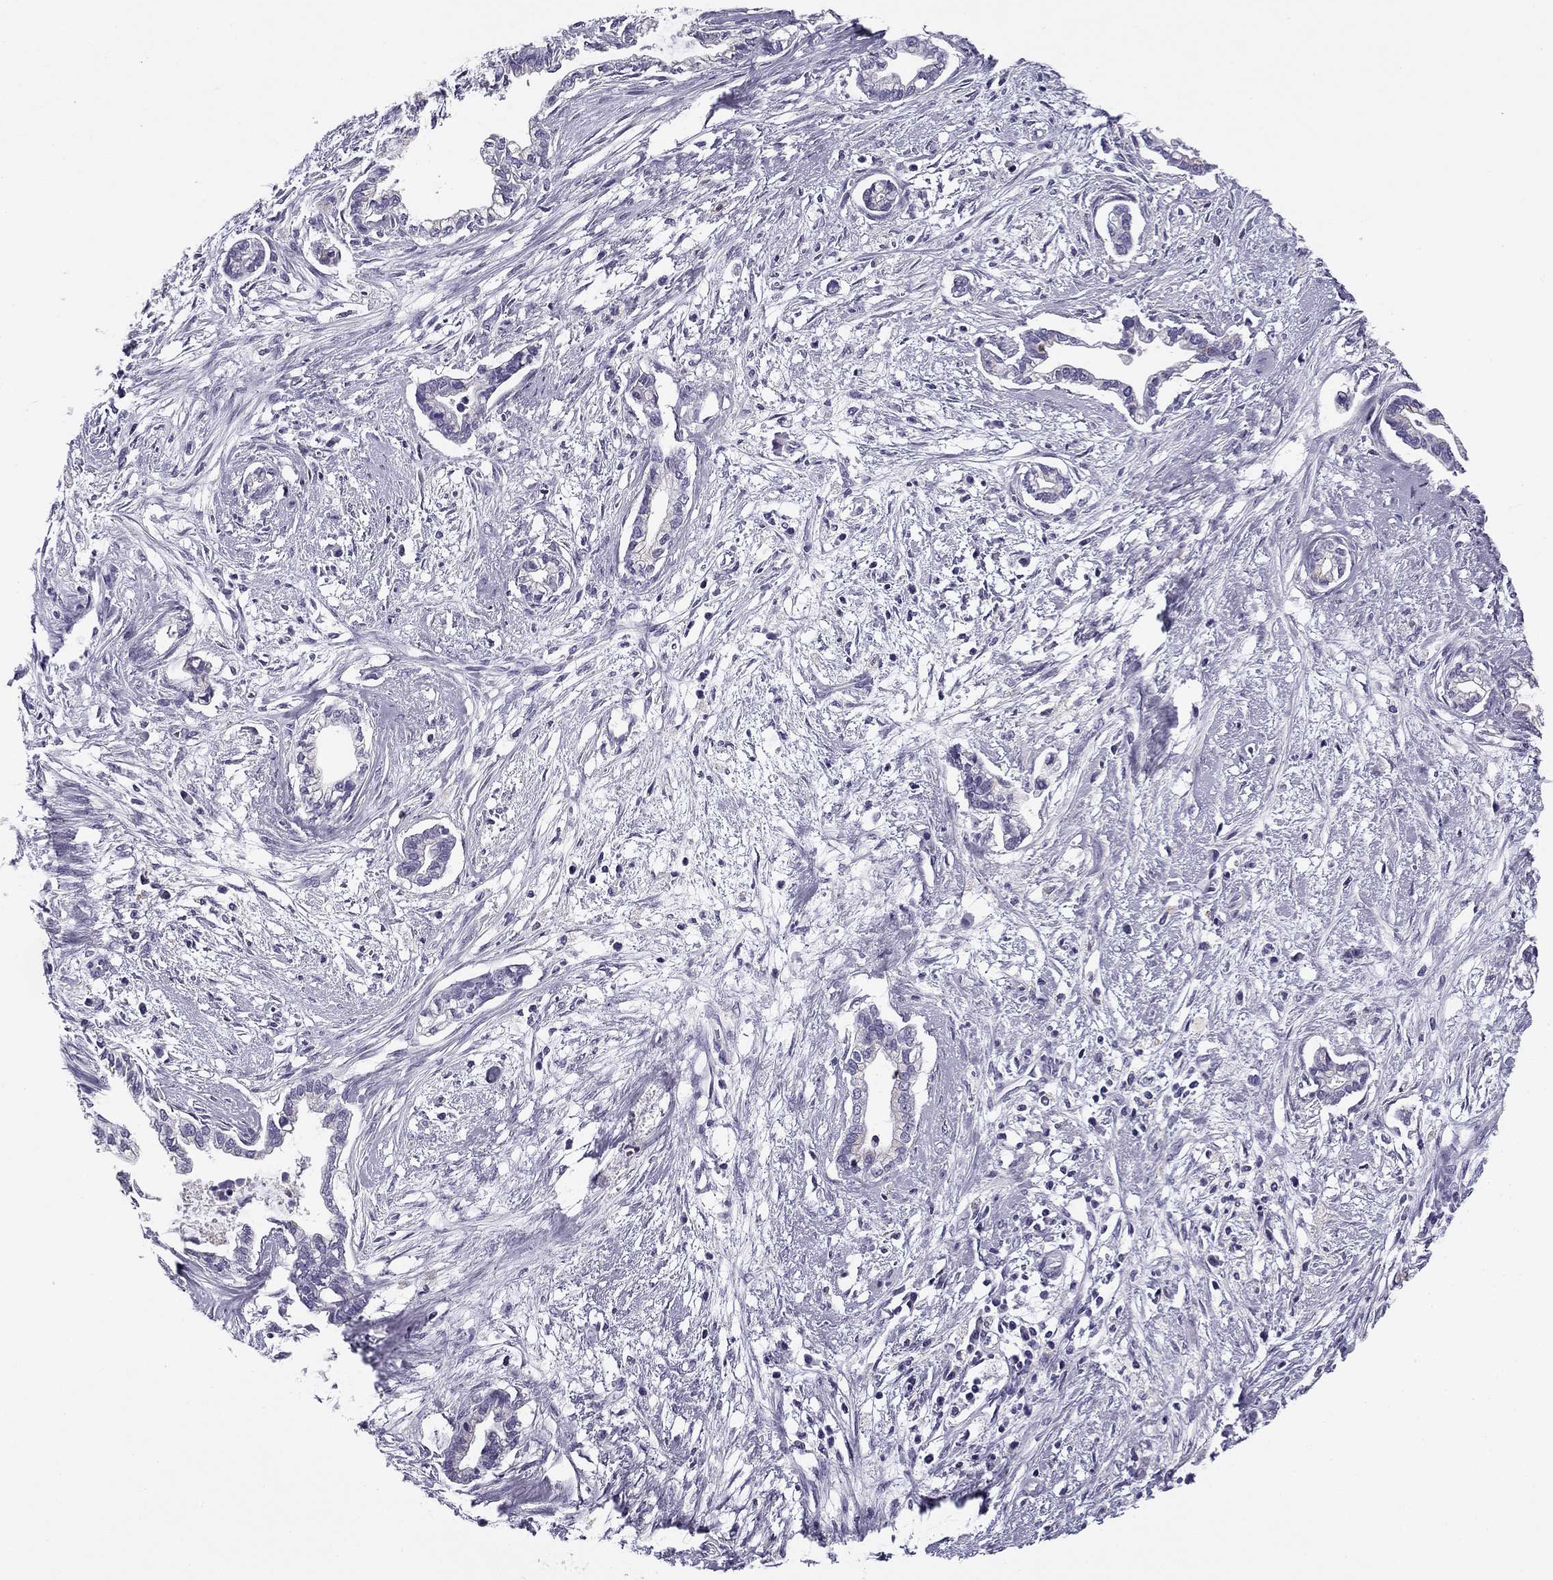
{"staining": {"intensity": "negative", "quantity": "none", "location": "none"}, "tissue": "cervical cancer", "cell_type": "Tumor cells", "image_type": "cancer", "snomed": [{"axis": "morphology", "description": "Adenocarcinoma, NOS"}, {"axis": "topography", "description": "Cervix"}], "caption": "Tumor cells are negative for brown protein staining in cervical adenocarcinoma.", "gene": "MC5R", "patient": {"sex": "female", "age": 62}}